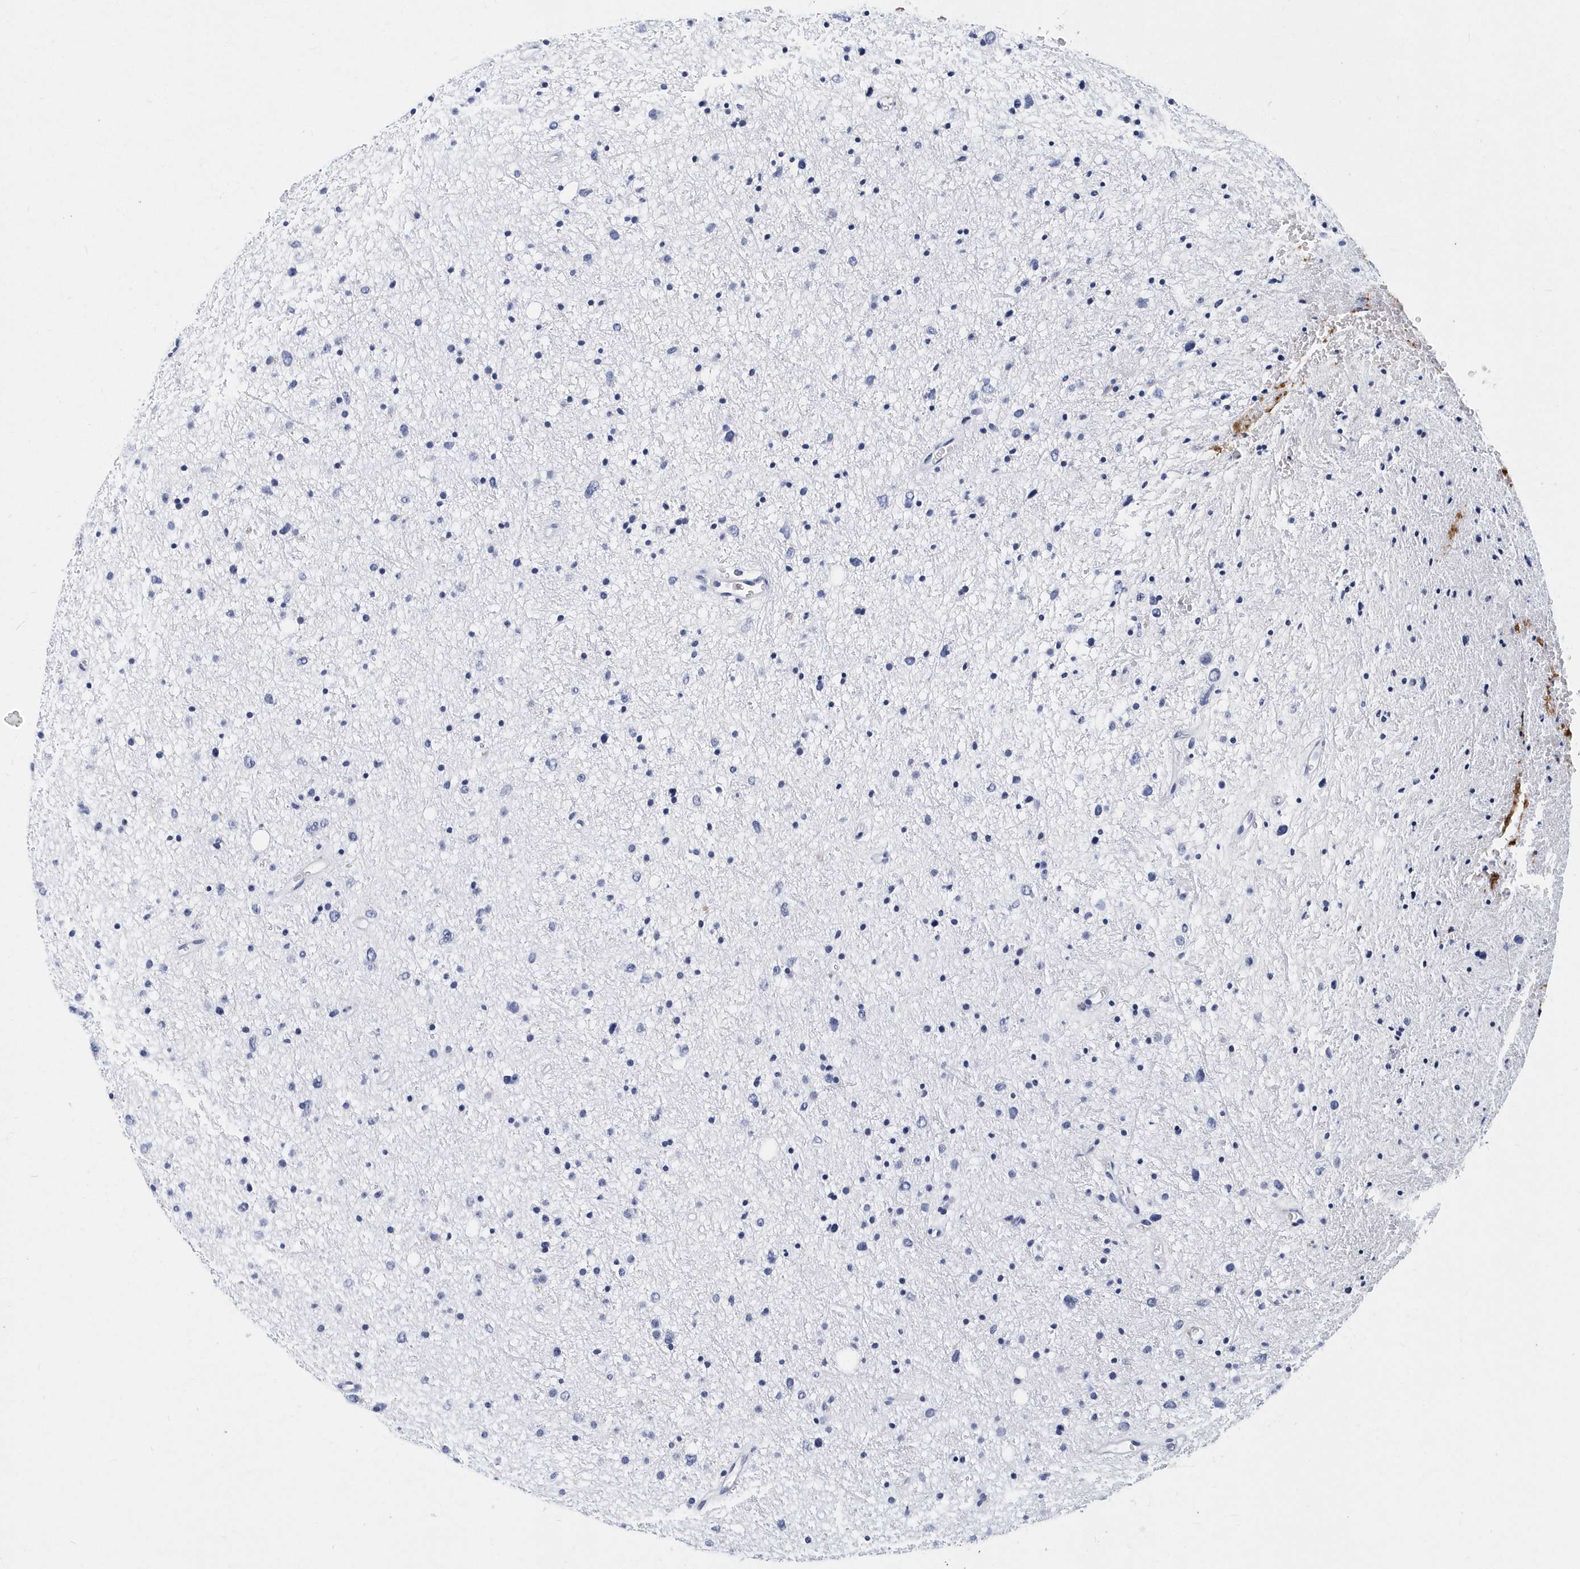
{"staining": {"intensity": "negative", "quantity": "none", "location": "none"}, "tissue": "glioma", "cell_type": "Tumor cells", "image_type": "cancer", "snomed": [{"axis": "morphology", "description": "Glioma, malignant, Low grade"}, {"axis": "topography", "description": "Cerebral cortex"}], "caption": "Protein analysis of malignant glioma (low-grade) displays no significant positivity in tumor cells. The staining is performed using DAB brown chromogen with nuclei counter-stained in using hematoxylin.", "gene": "ITGA2B", "patient": {"sex": "female", "age": 39}}